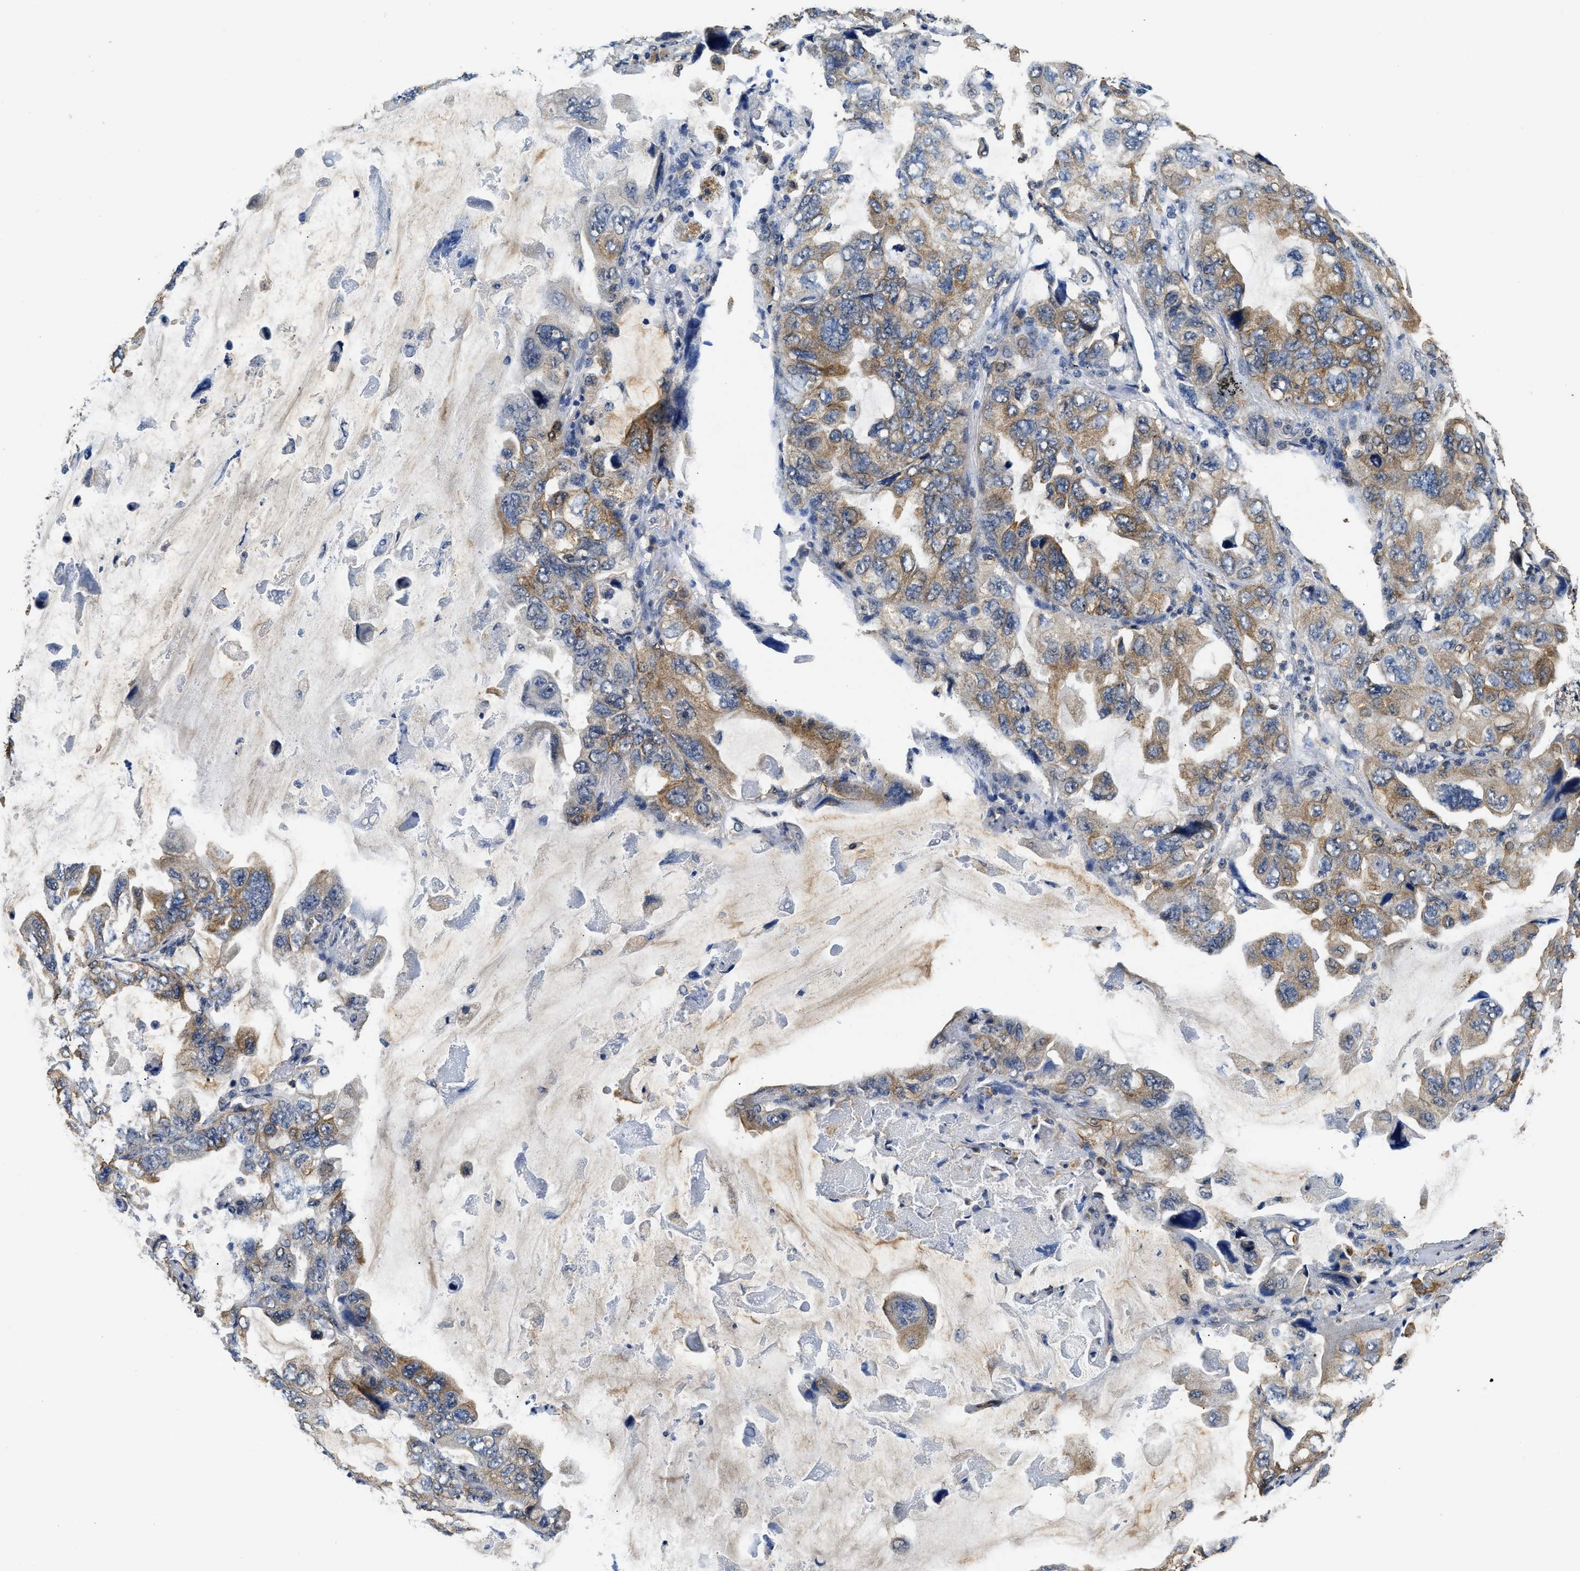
{"staining": {"intensity": "moderate", "quantity": ">75%", "location": "cytoplasmic/membranous"}, "tissue": "lung cancer", "cell_type": "Tumor cells", "image_type": "cancer", "snomed": [{"axis": "morphology", "description": "Squamous cell carcinoma, NOS"}, {"axis": "topography", "description": "Lung"}], "caption": "The micrograph demonstrates staining of squamous cell carcinoma (lung), revealing moderate cytoplasmic/membranous protein positivity (brown color) within tumor cells. (Brightfield microscopy of DAB IHC at high magnification).", "gene": "CTNNA1", "patient": {"sex": "female", "age": 73}}